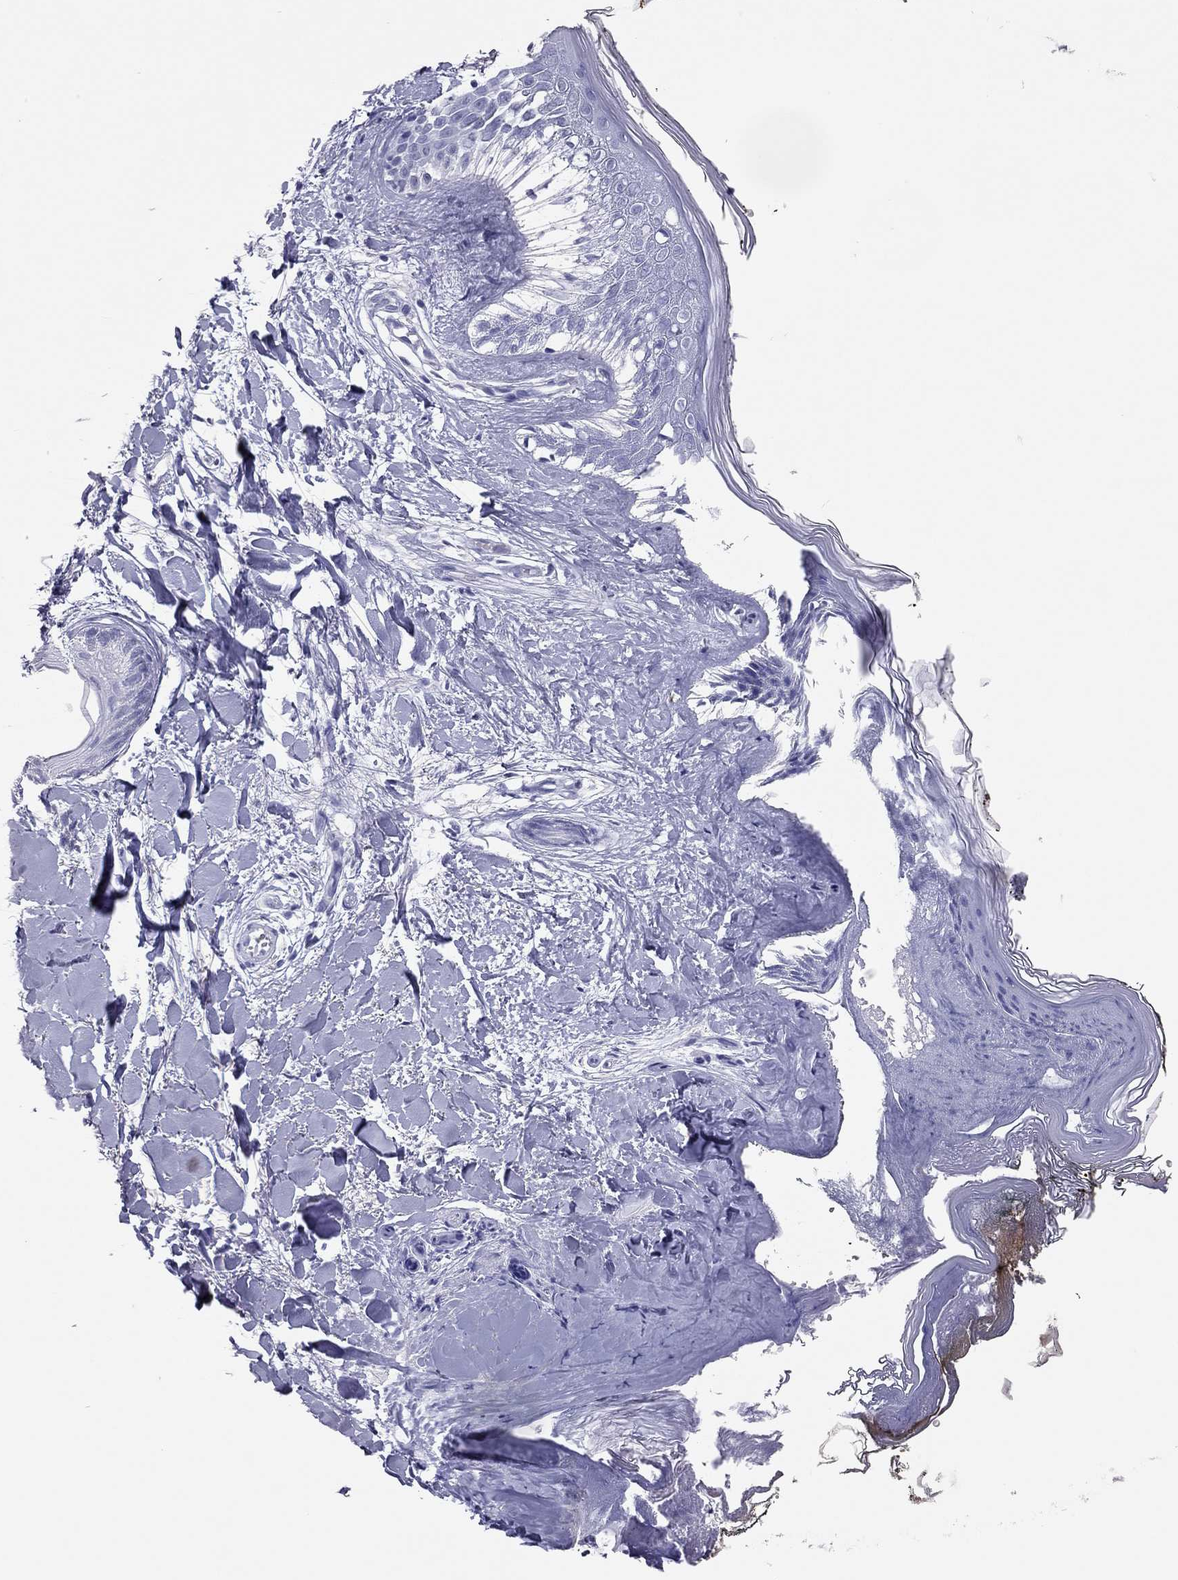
{"staining": {"intensity": "negative", "quantity": "none", "location": "none"}, "tissue": "skin", "cell_type": "Fibroblasts", "image_type": "normal", "snomed": [{"axis": "morphology", "description": "Normal tissue, NOS"}, {"axis": "topography", "description": "Skin"}], "caption": "This is a photomicrograph of immunohistochemistry (IHC) staining of benign skin, which shows no positivity in fibroblasts. Brightfield microscopy of immunohistochemistry stained with DAB (3,3'-diaminobenzidine) (brown) and hematoxylin (blue), captured at high magnification.", "gene": "PHOX2A", "patient": {"sex": "female", "age": 34}}